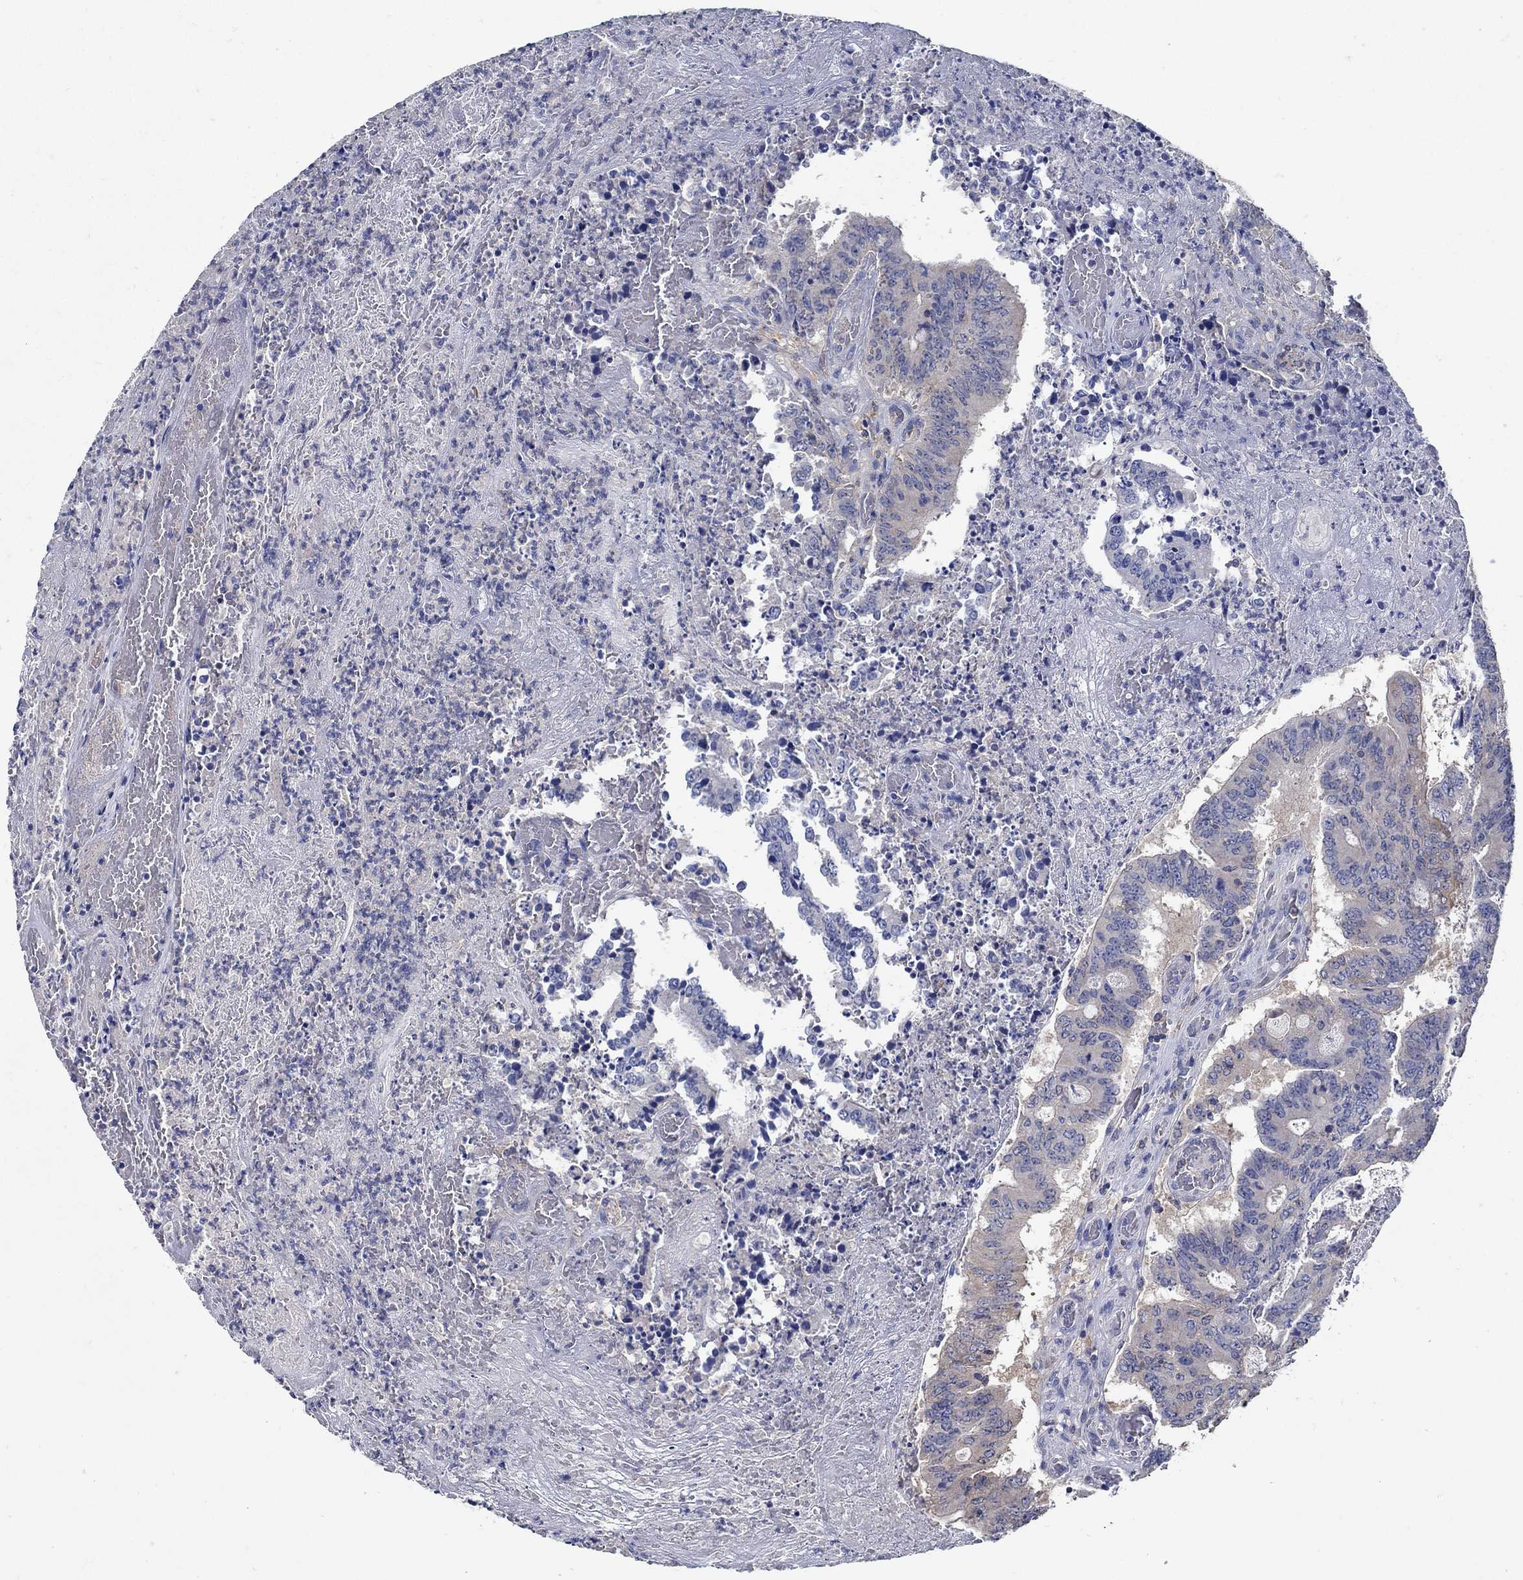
{"staining": {"intensity": "negative", "quantity": "none", "location": "none"}, "tissue": "colorectal cancer", "cell_type": "Tumor cells", "image_type": "cancer", "snomed": [{"axis": "morphology", "description": "Adenocarcinoma, NOS"}, {"axis": "topography", "description": "Colon"}], "caption": "The immunohistochemistry image has no significant staining in tumor cells of colorectal adenocarcinoma tissue. The staining is performed using DAB (3,3'-diaminobenzidine) brown chromogen with nuclei counter-stained in using hematoxylin.", "gene": "MTHFR", "patient": {"sex": "female", "age": 70}}